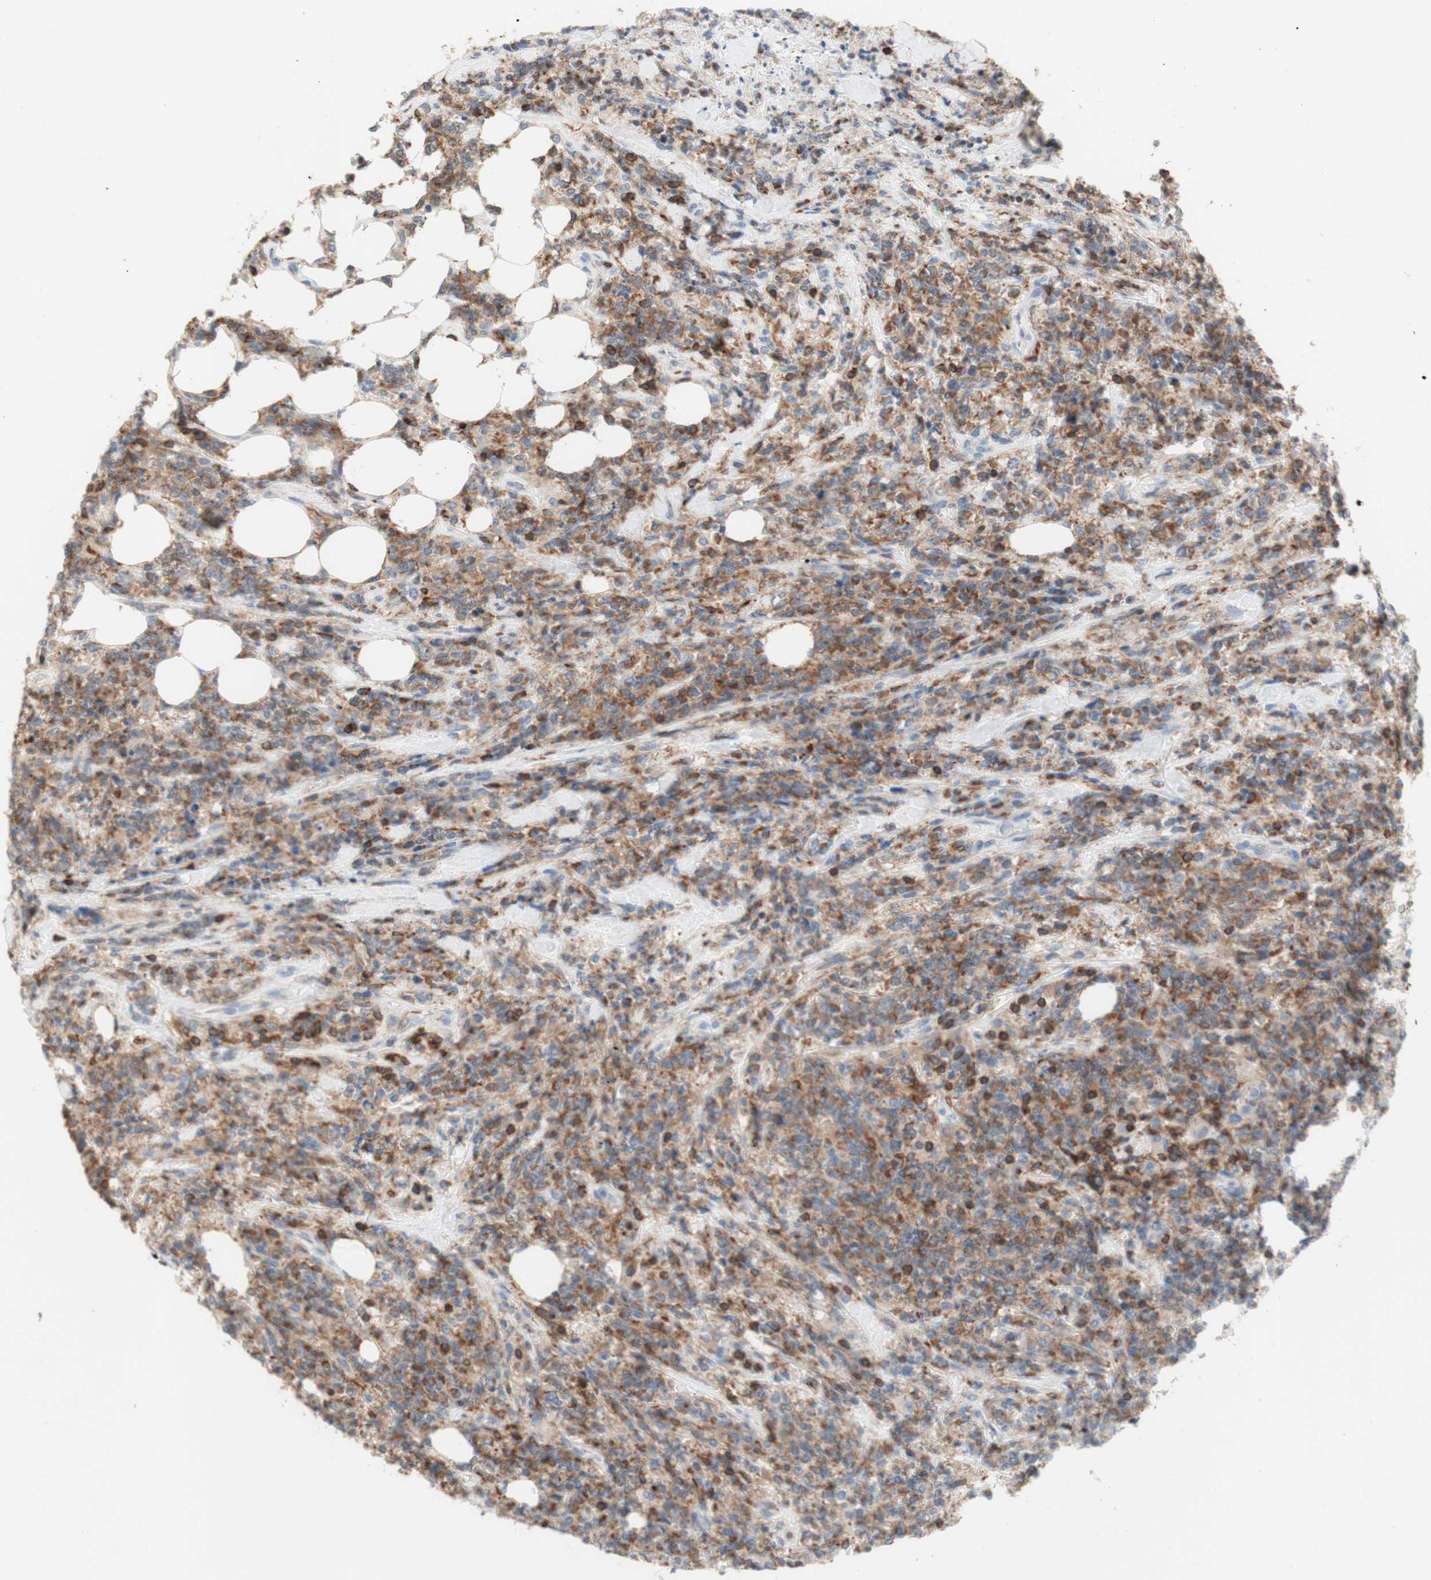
{"staining": {"intensity": "moderate", "quantity": ">75%", "location": "cytoplasmic/membranous"}, "tissue": "lymphoma", "cell_type": "Tumor cells", "image_type": "cancer", "snomed": [{"axis": "morphology", "description": "Malignant lymphoma, non-Hodgkin's type, High grade"}, {"axis": "topography", "description": "Soft tissue"}], "caption": "The image displays immunohistochemical staining of high-grade malignant lymphoma, non-Hodgkin's type. There is moderate cytoplasmic/membranous positivity is appreciated in about >75% of tumor cells.", "gene": "SPINK6", "patient": {"sex": "male", "age": 18}}